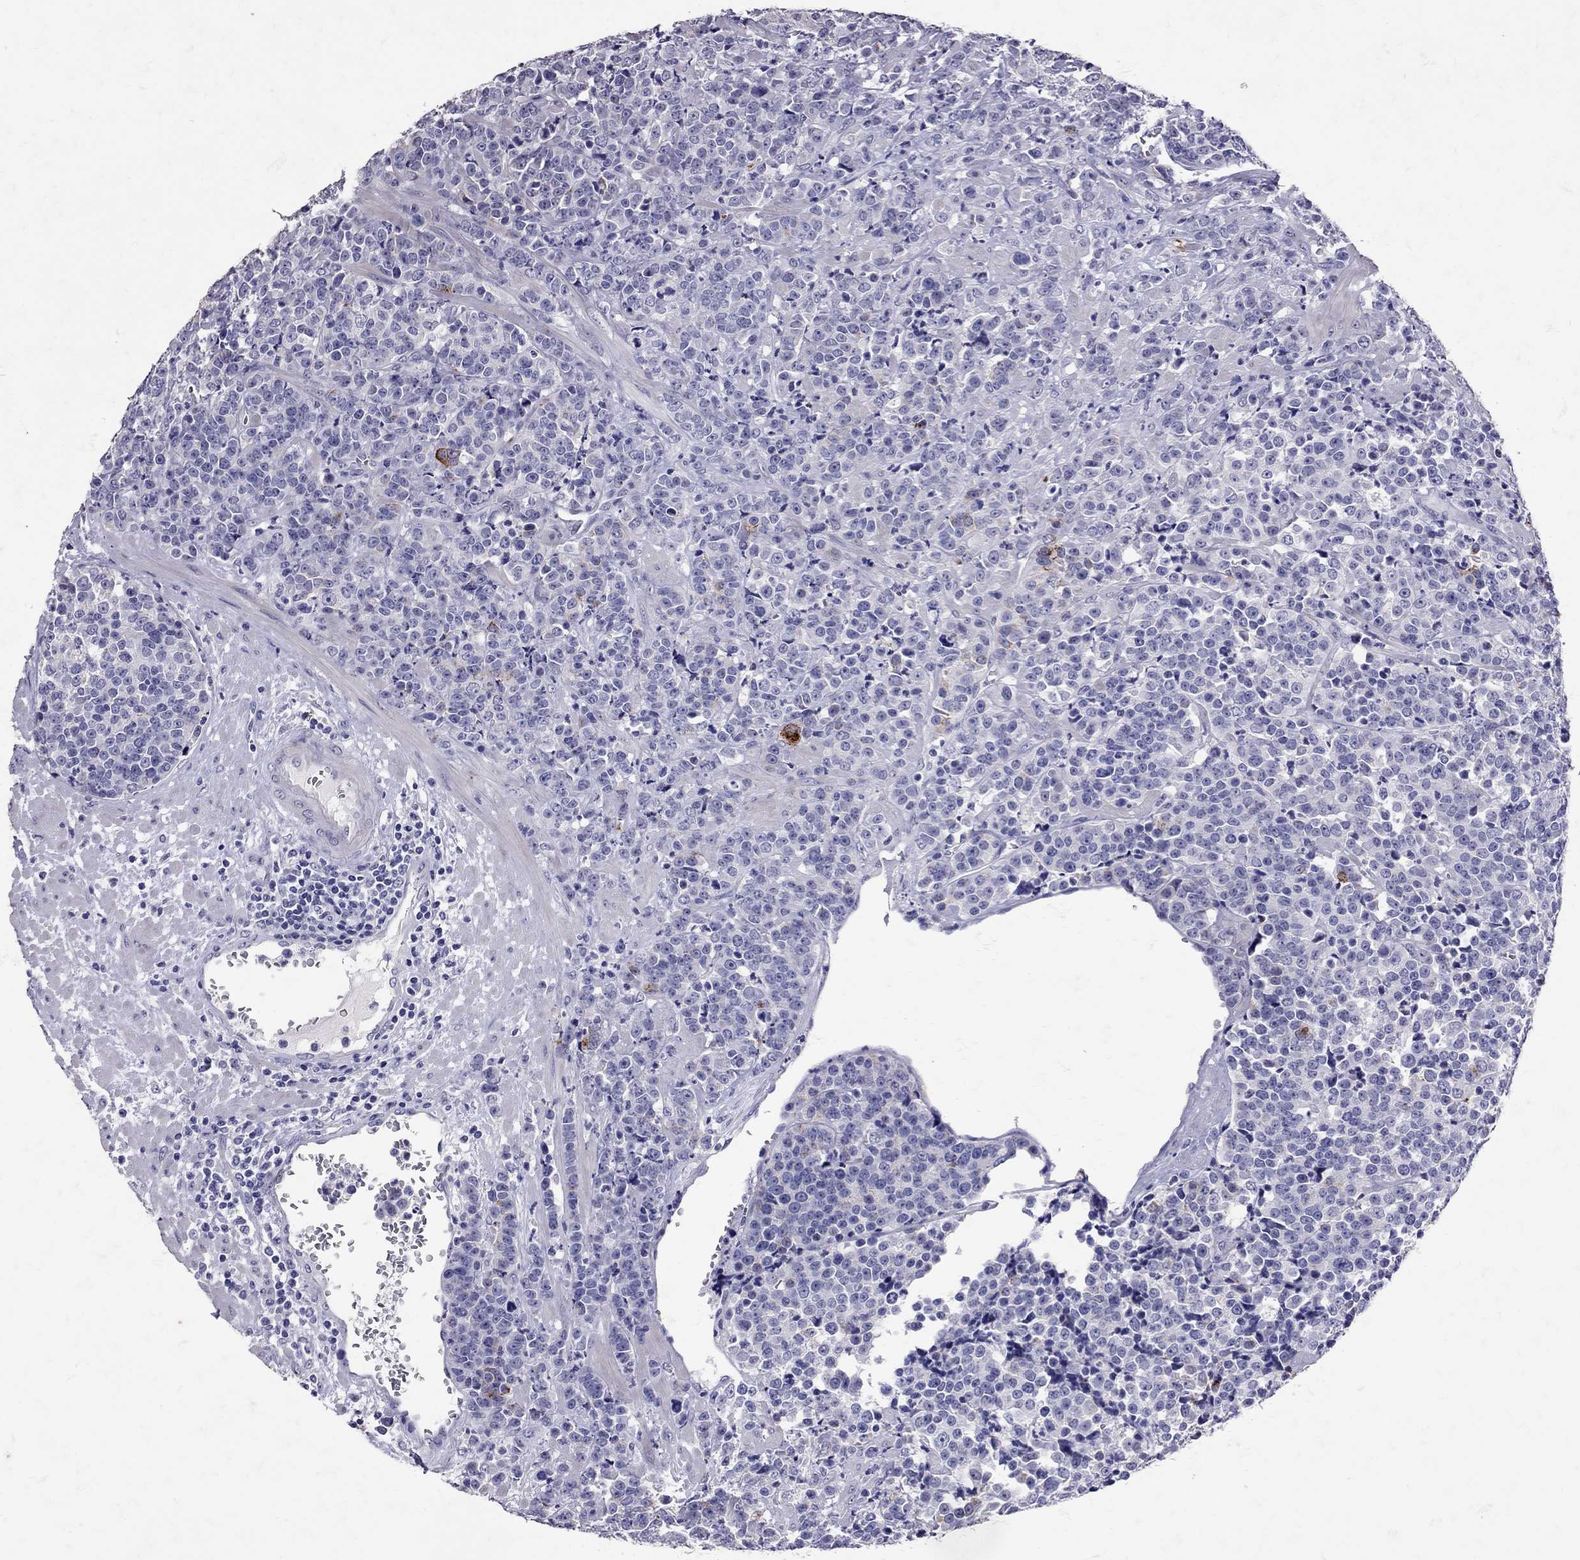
{"staining": {"intensity": "negative", "quantity": "none", "location": "none"}, "tissue": "prostate cancer", "cell_type": "Tumor cells", "image_type": "cancer", "snomed": [{"axis": "morphology", "description": "Adenocarcinoma, NOS"}, {"axis": "topography", "description": "Prostate"}], "caption": "Immunohistochemistry (IHC) of human prostate adenocarcinoma exhibits no expression in tumor cells. (DAB immunohistochemistry with hematoxylin counter stain).", "gene": "SST", "patient": {"sex": "male", "age": 67}}